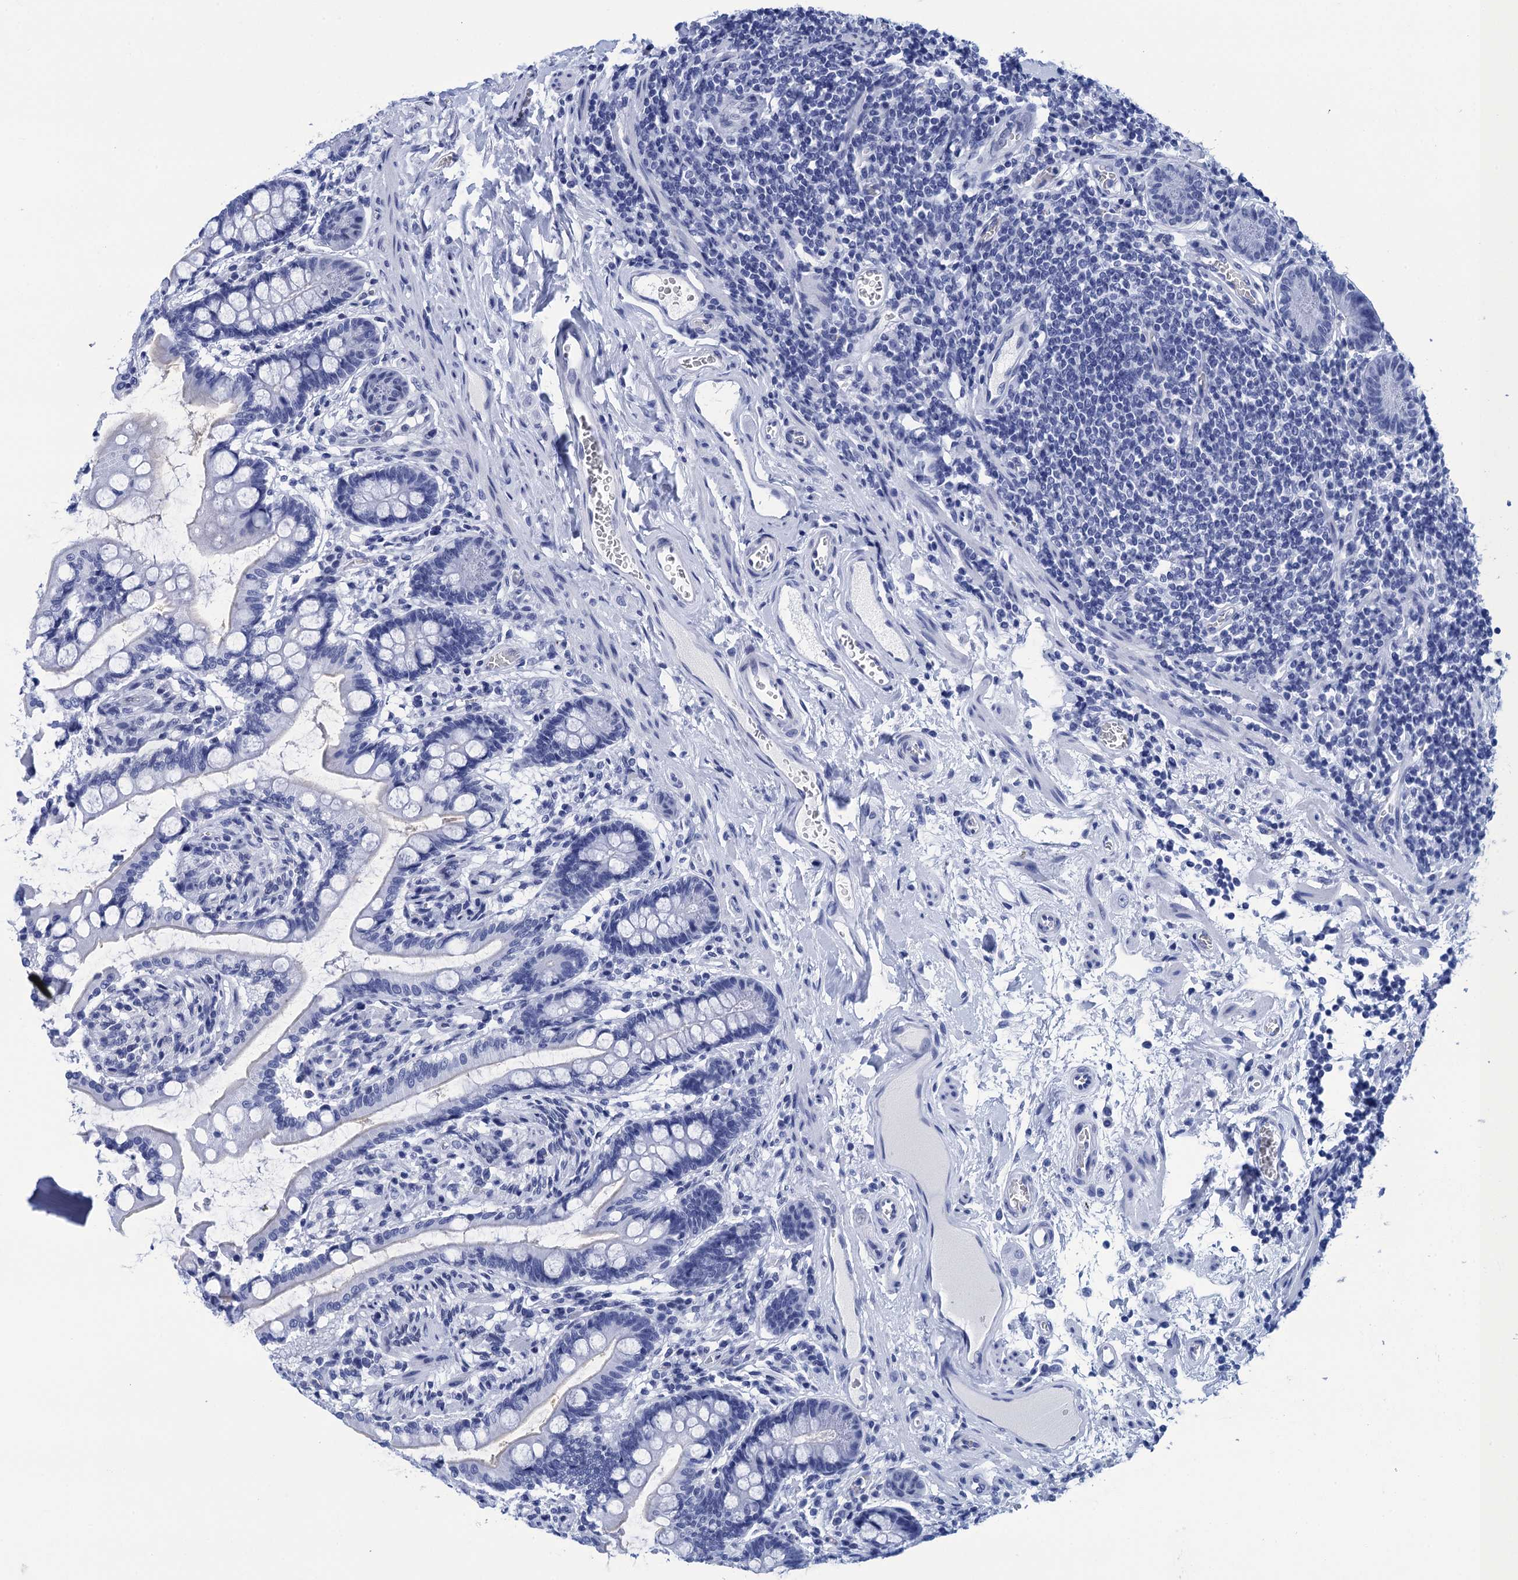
{"staining": {"intensity": "negative", "quantity": "none", "location": "none"}, "tissue": "small intestine", "cell_type": "Glandular cells", "image_type": "normal", "snomed": [{"axis": "morphology", "description": "Normal tissue, NOS"}, {"axis": "topography", "description": "Small intestine"}], "caption": "Unremarkable small intestine was stained to show a protein in brown. There is no significant positivity in glandular cells. Brightfield microscopy of immunohistochemistry stained with DAB (brown) and hematoxylin (blue), captured at high magnification.", "gene": "METTL25", "patient": {"sex": "male", "age": 52}}